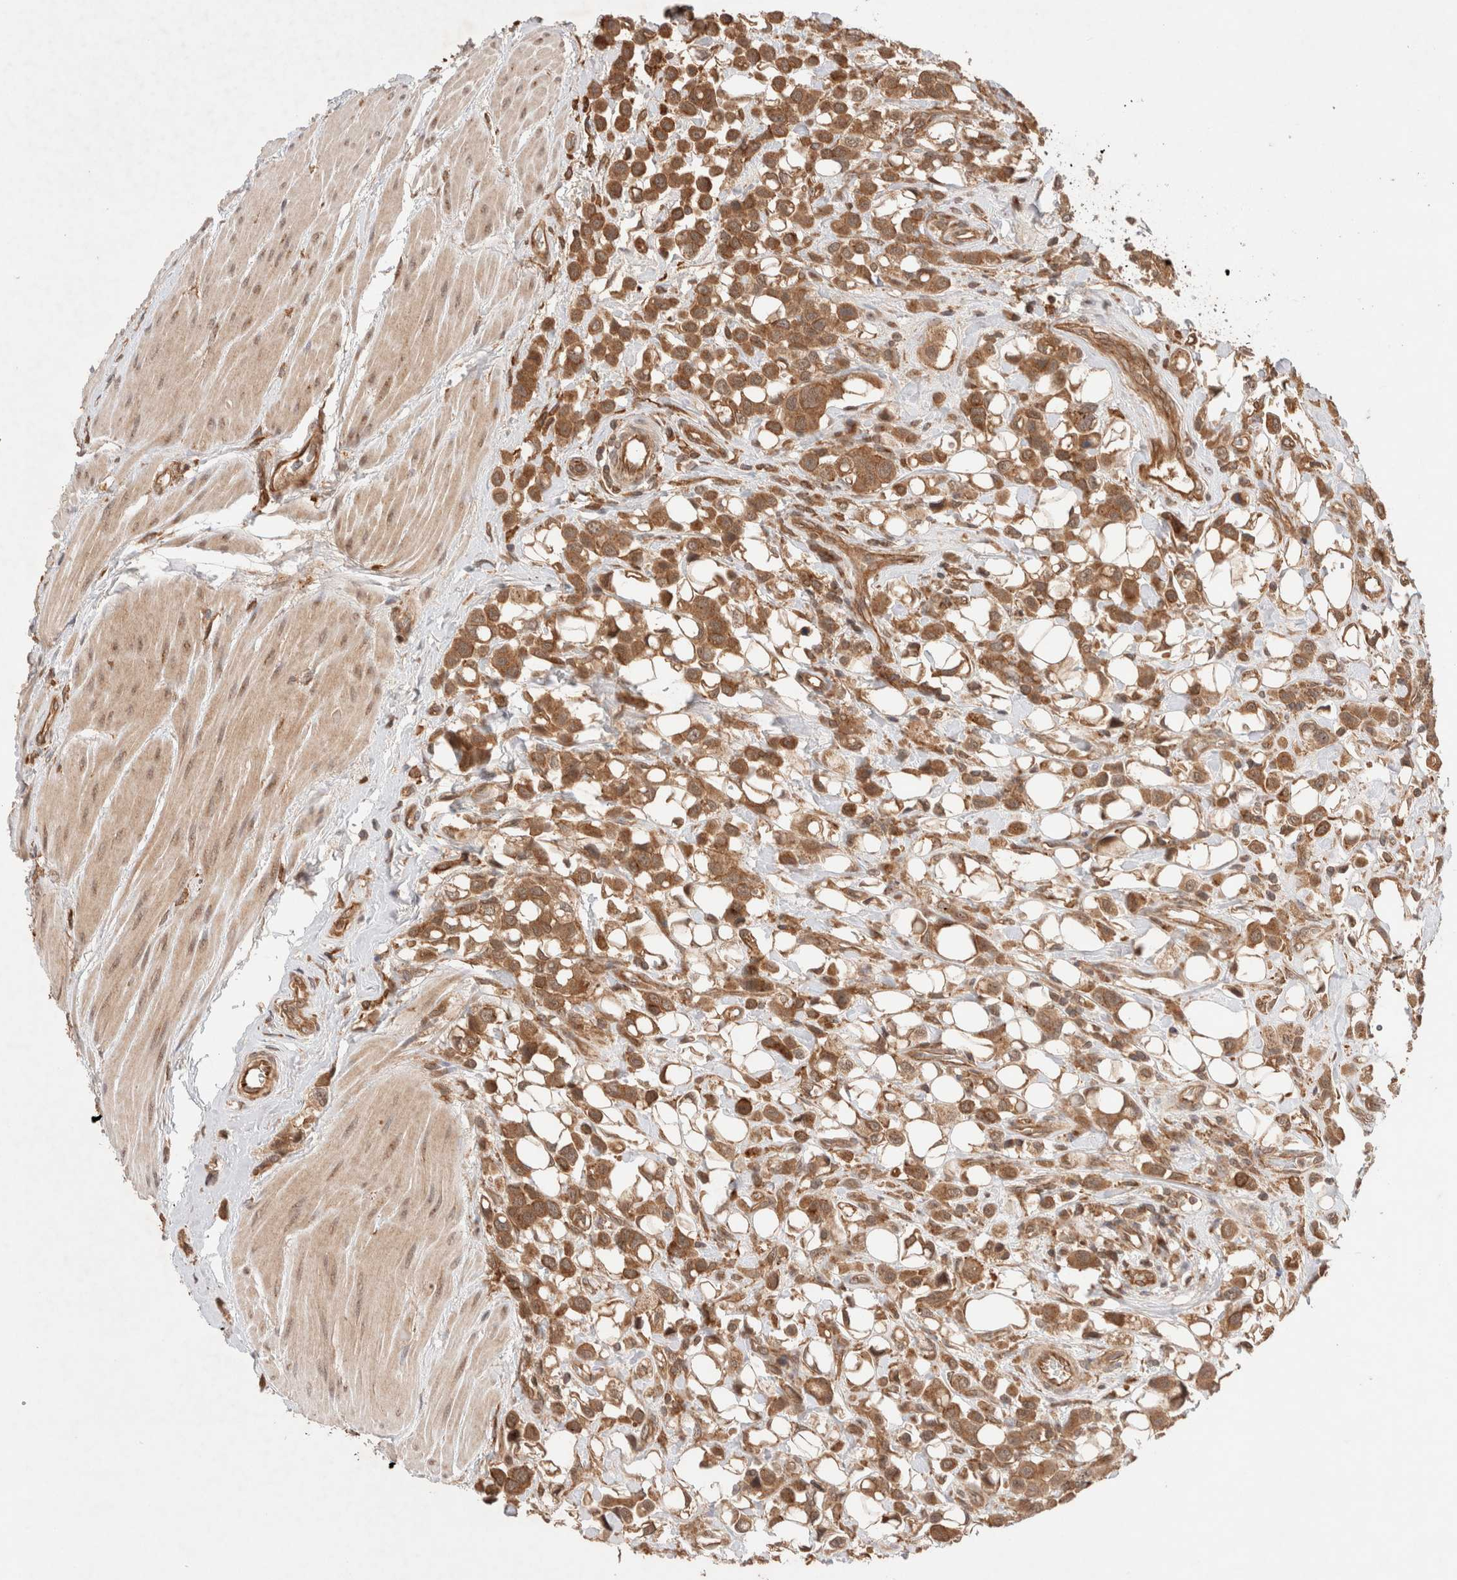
{"staining": {"intensity": "moderate", "quantity": ">75%", "location": "cytoplasmic/membranous"}, "tissue": "urothelial cancer", "cell_type": "Tumor cells", "image_type": "cancer", "snomed": [{"axis": "morphology", "description": "Urothelial carcinoma, High grade"}, {"axis": "topography", "description": "Urinary bladder"}], "caption": "A micrograph showing moderate cytoplasmic/membranous staining in approximately >75% of tumor cells in urothelial cancer, as visualized by brown immunohistochemical staining.", "gene": "SIKE1", "patient": {"sex": "male", "age": 50}}